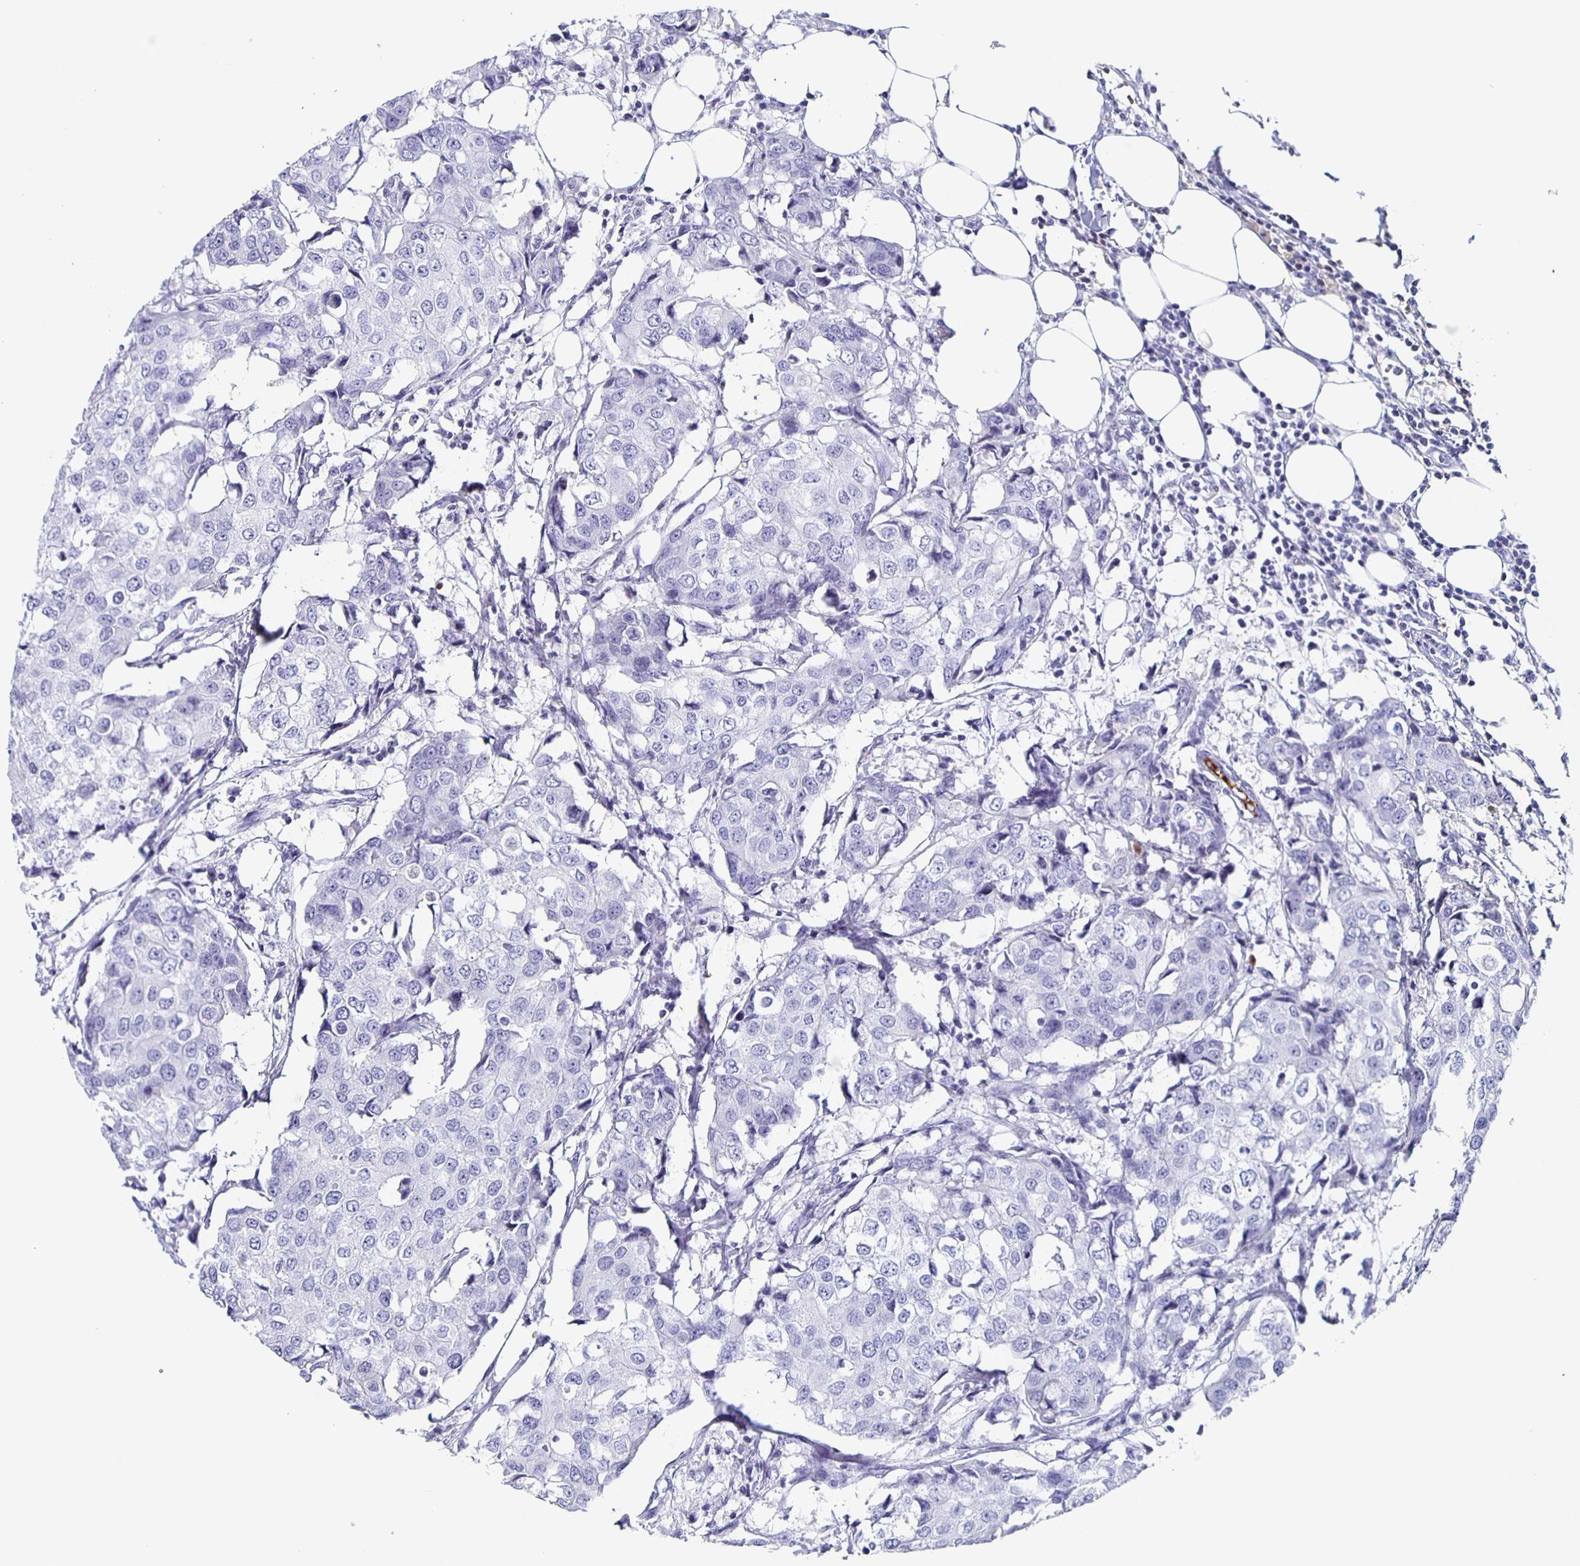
{"staining": {"intensity": "negative", "quantity": "none", "location": "none"}, "tissue": "breast cancer", "cell_type": "Tumor cells", "image_type": "cancer", "snomed": [{"axis": "morphology", "description": "Duct carcinoma"}, {"axis": "topography", "description": "Breast"}], "caption": "Breast intraductal carcinoma was stained to show a protein in brown. There is no significant staining in tumor cells.", "gene": "FGA", "patient": {"sex": "female", "age": 27}}